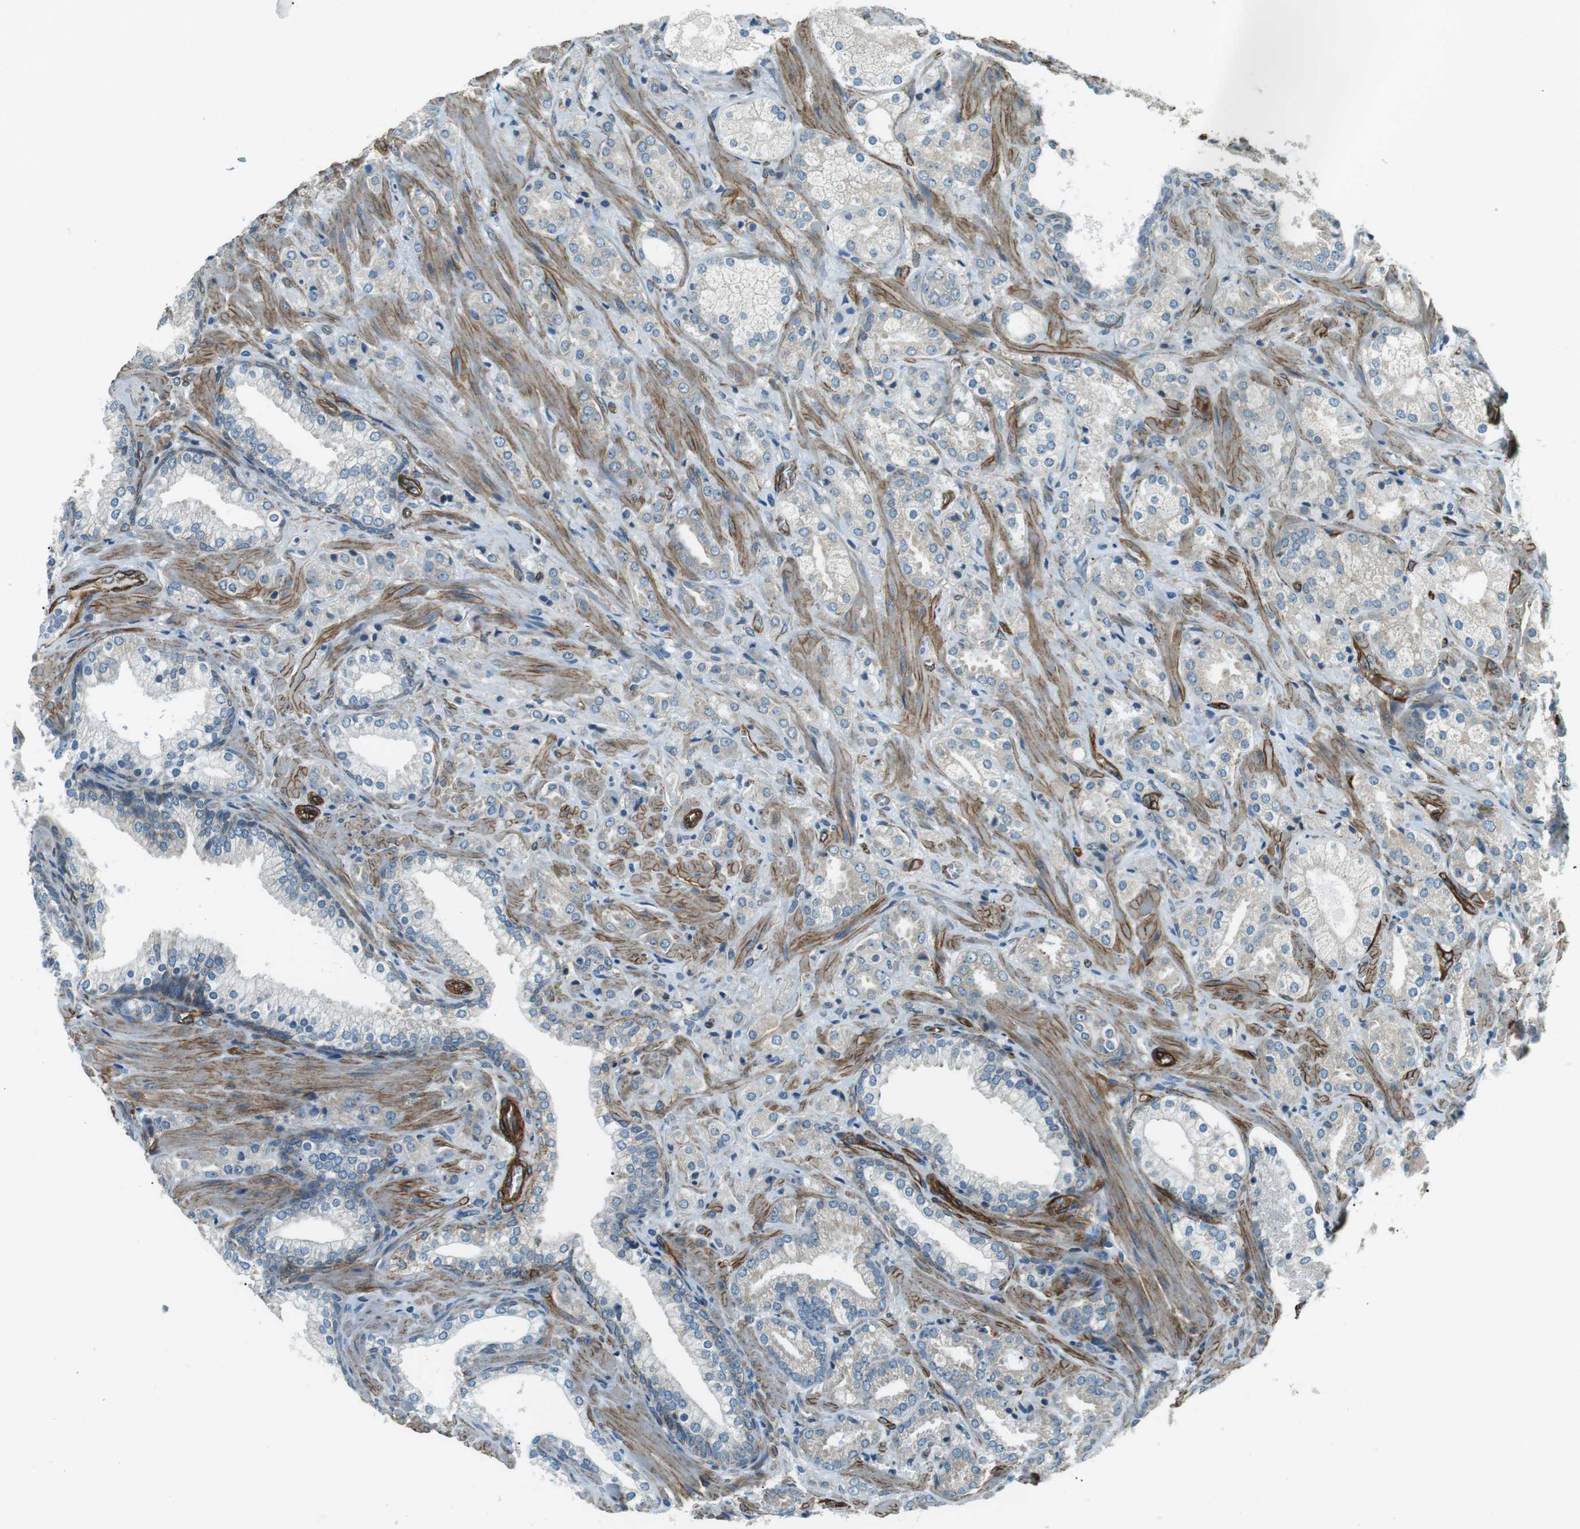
{"staining": {"intensity": "weak", "quantity": "<25%", "location": "cytoplasmic/membranous"}, "tissue": "prostate cancer", "cell_type": "Tumor cells", "image_type": "cancer", "snomed": [{"axis": "morphology", "description": "Adenocarcinoma, High grade"}, {"axis": "topography", "description": "Prostate"}], "caption": "IHC micrograph of neoplastic tissue: human high-grade adenocarcinoma (prostate) stained with DAB (3,3'-diaminobenzidine) demonstrates no significant protein staining in tumor cells.", "gene": "ODR4", "patient": {"sex": "male", "age": 64}}